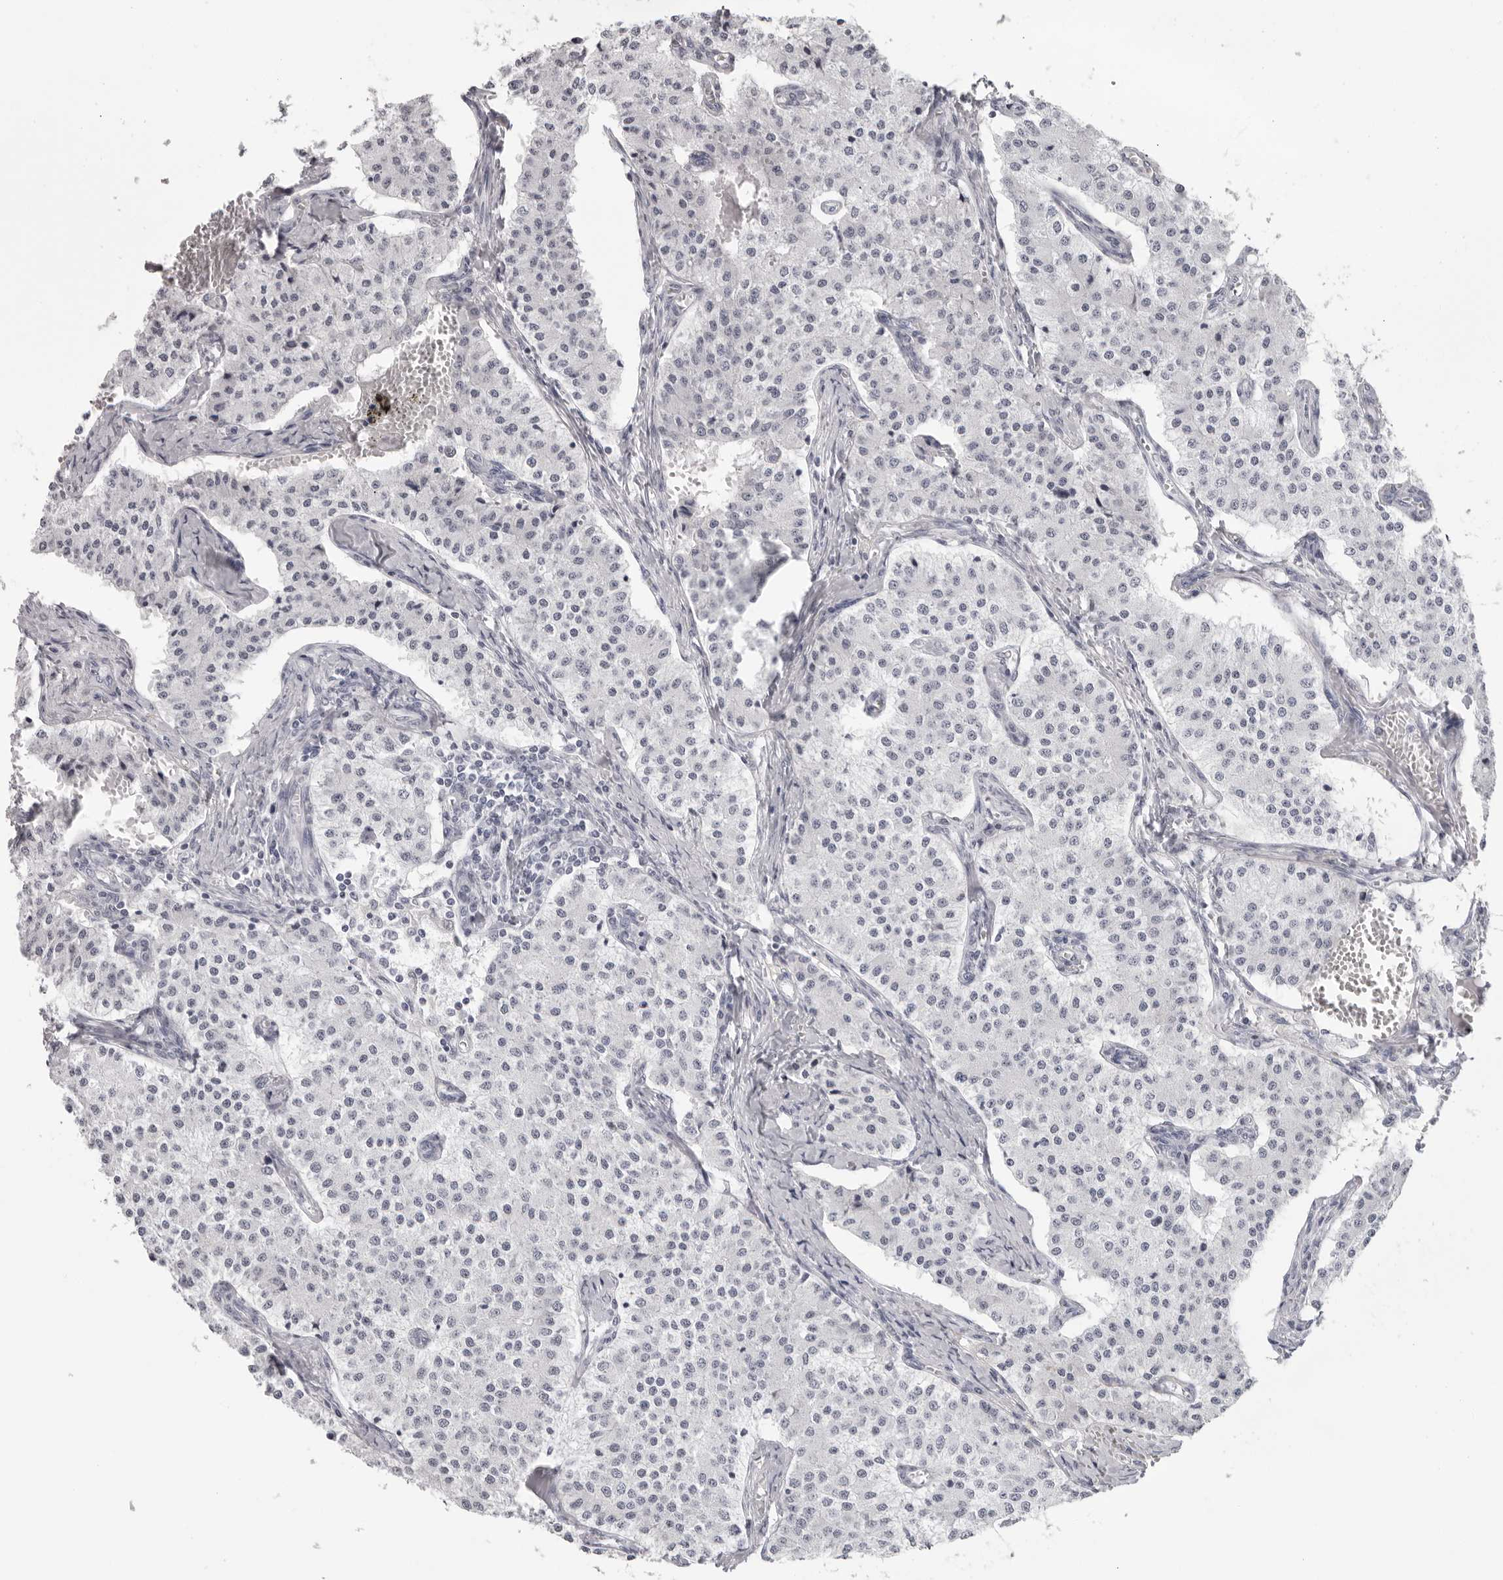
{"staining": {"intensity": "negative", "quantity": "none", "location": "none"}, "tissue": "carcinoid", "cell_type": "Tumor cells", "image_type": "cancer", "snomed": [{"axis": "morphology", "description": "Carcinoid, malignant, NOS"}, {"axis": "topography", "description": "Colon"}], "caption": "Tumor cells are negative for brown protein staining in carcinoid.", "gene": "ESPN", "patient": {"sex": "female", "age": 52}}